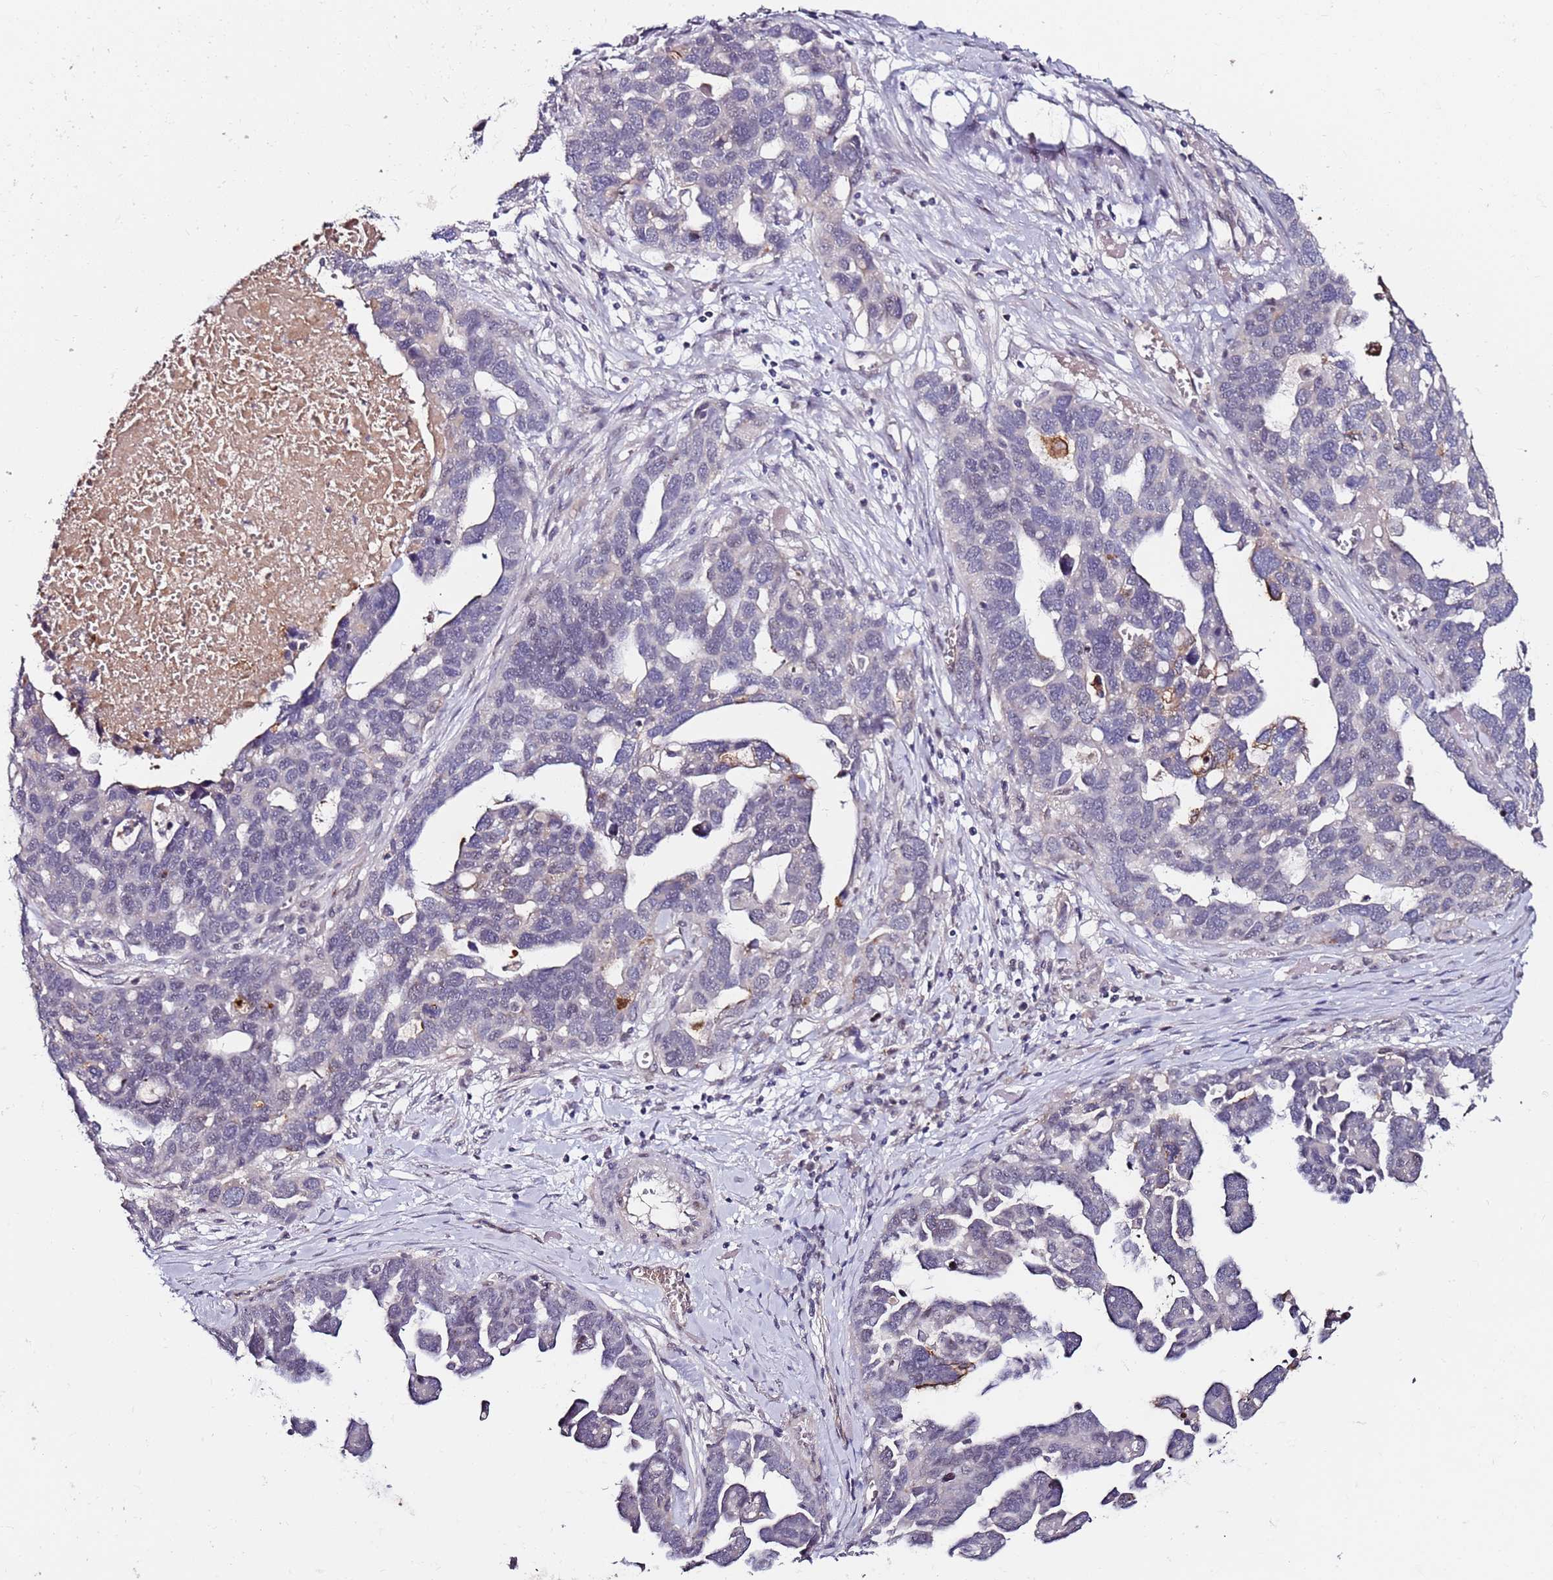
{"staining": {"intensity": "negative", "quantity": "none", "location": "none"}, "tissue": "ovarian cancer", "cell_type": "Tumor cells", "image_type": "cancer", "snomed": [{"axis": "morphology", "description": "Cystadenocarcinoma, serous, NOS"}, {"axis": "topography", "description": "Ovary"}], "caption": "High magnification brightfield microscopy of ovarian cancer (serous cystadenocarcinoma) stained with DAB (3,3'-diaminobenzidine) (brown) and counterstained with hematoxylin (blue): tumor cells show no significant expression.", "gene": "DUSP28", "patient": {"sex": "female", "age": 54}}